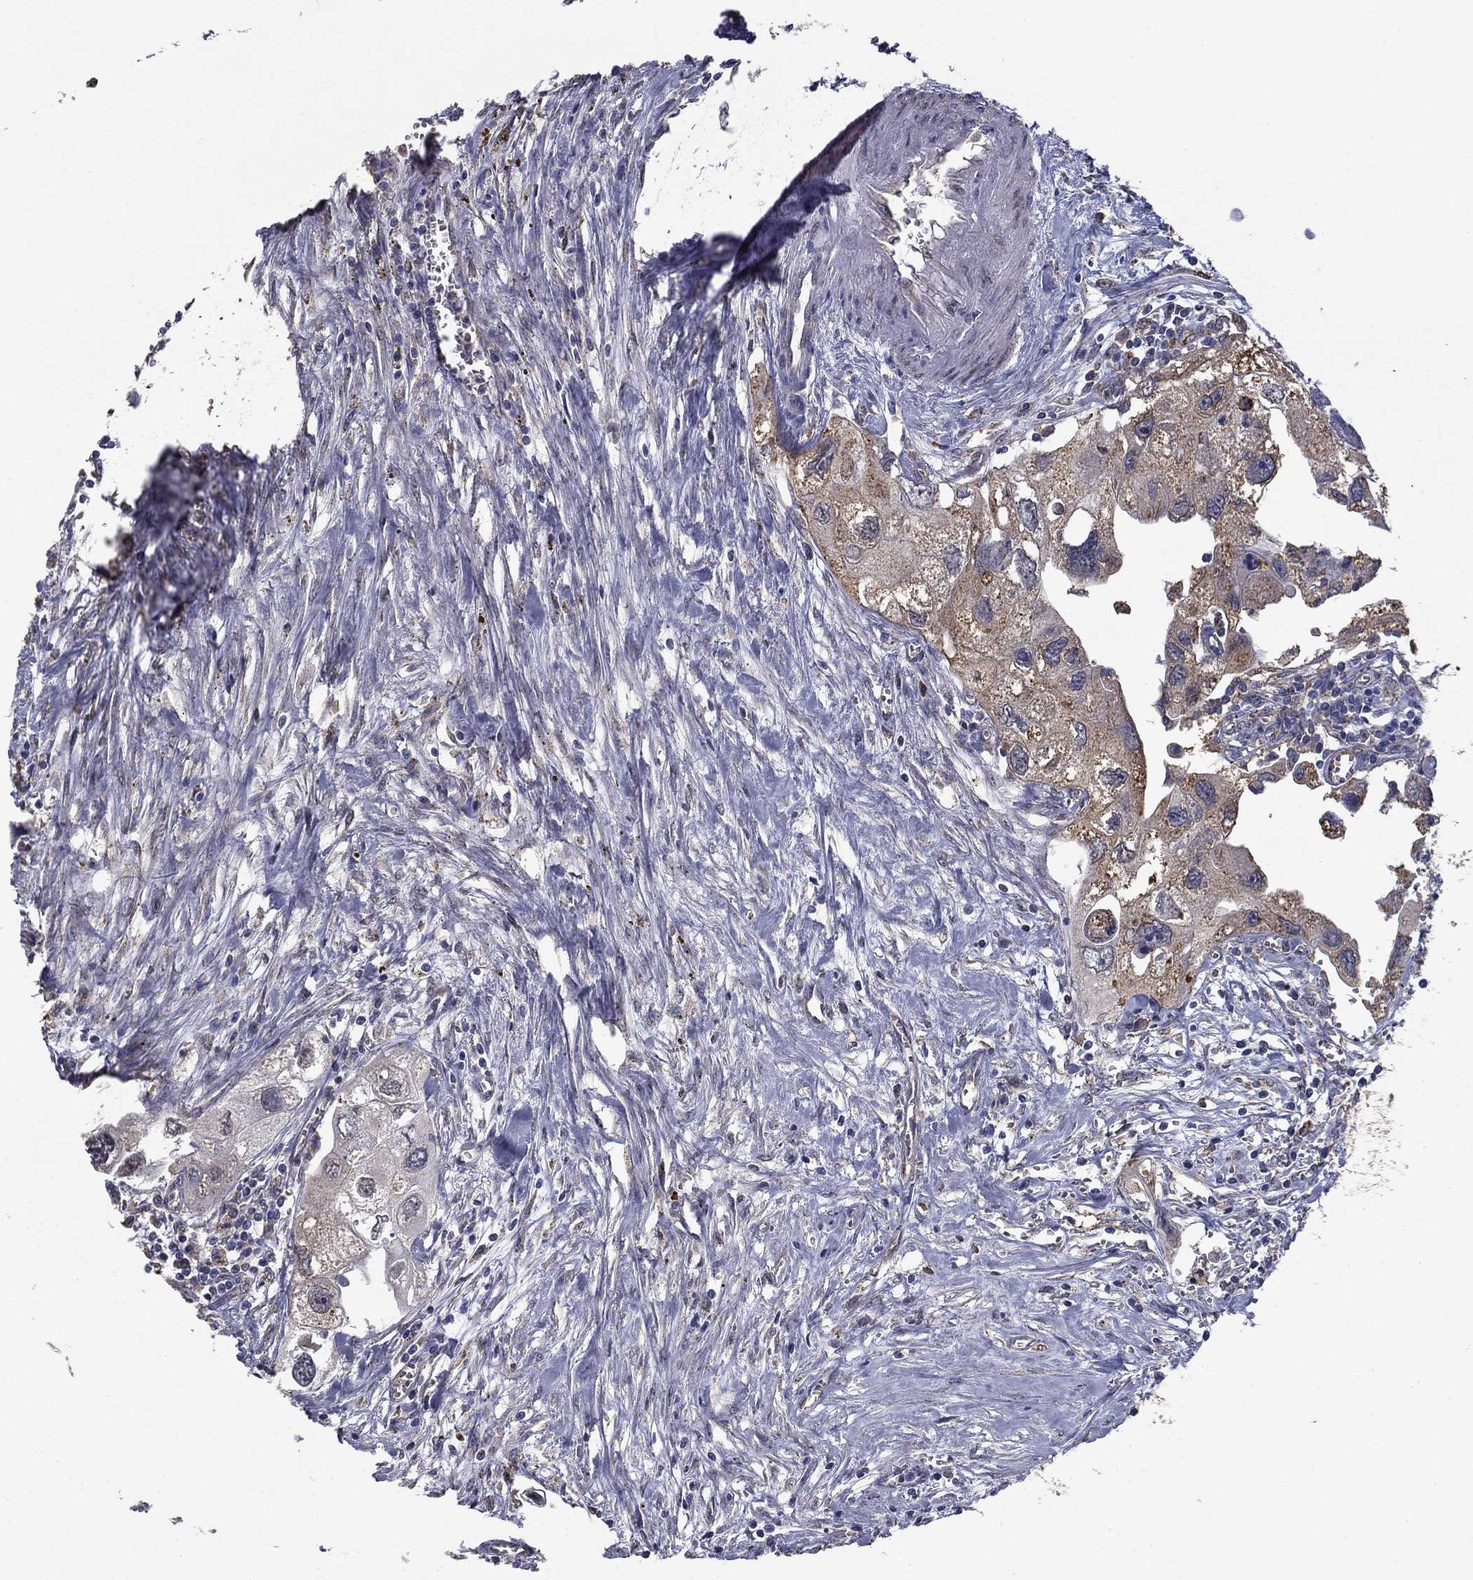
{"staining": {"intensity": "negative", "quantity": "none", "location": "none"}, "tissue": "urothelial cancer", "cell_type": "Tumor cells", "image_type": "cancer", "snomed": [{"axis": "morphology", "description": "Urothelial carcinoma, High grade"}, {"axis": "topography", "description": "Urinary bladder"}], "caption": "An immunohistochemistry photomicrograph of urothelial cancer is shown. There is no staining in tumor cells of urothelial cancer.", "gene": "MFAP3L", "patient": {"sex": "male", "age": 59}}